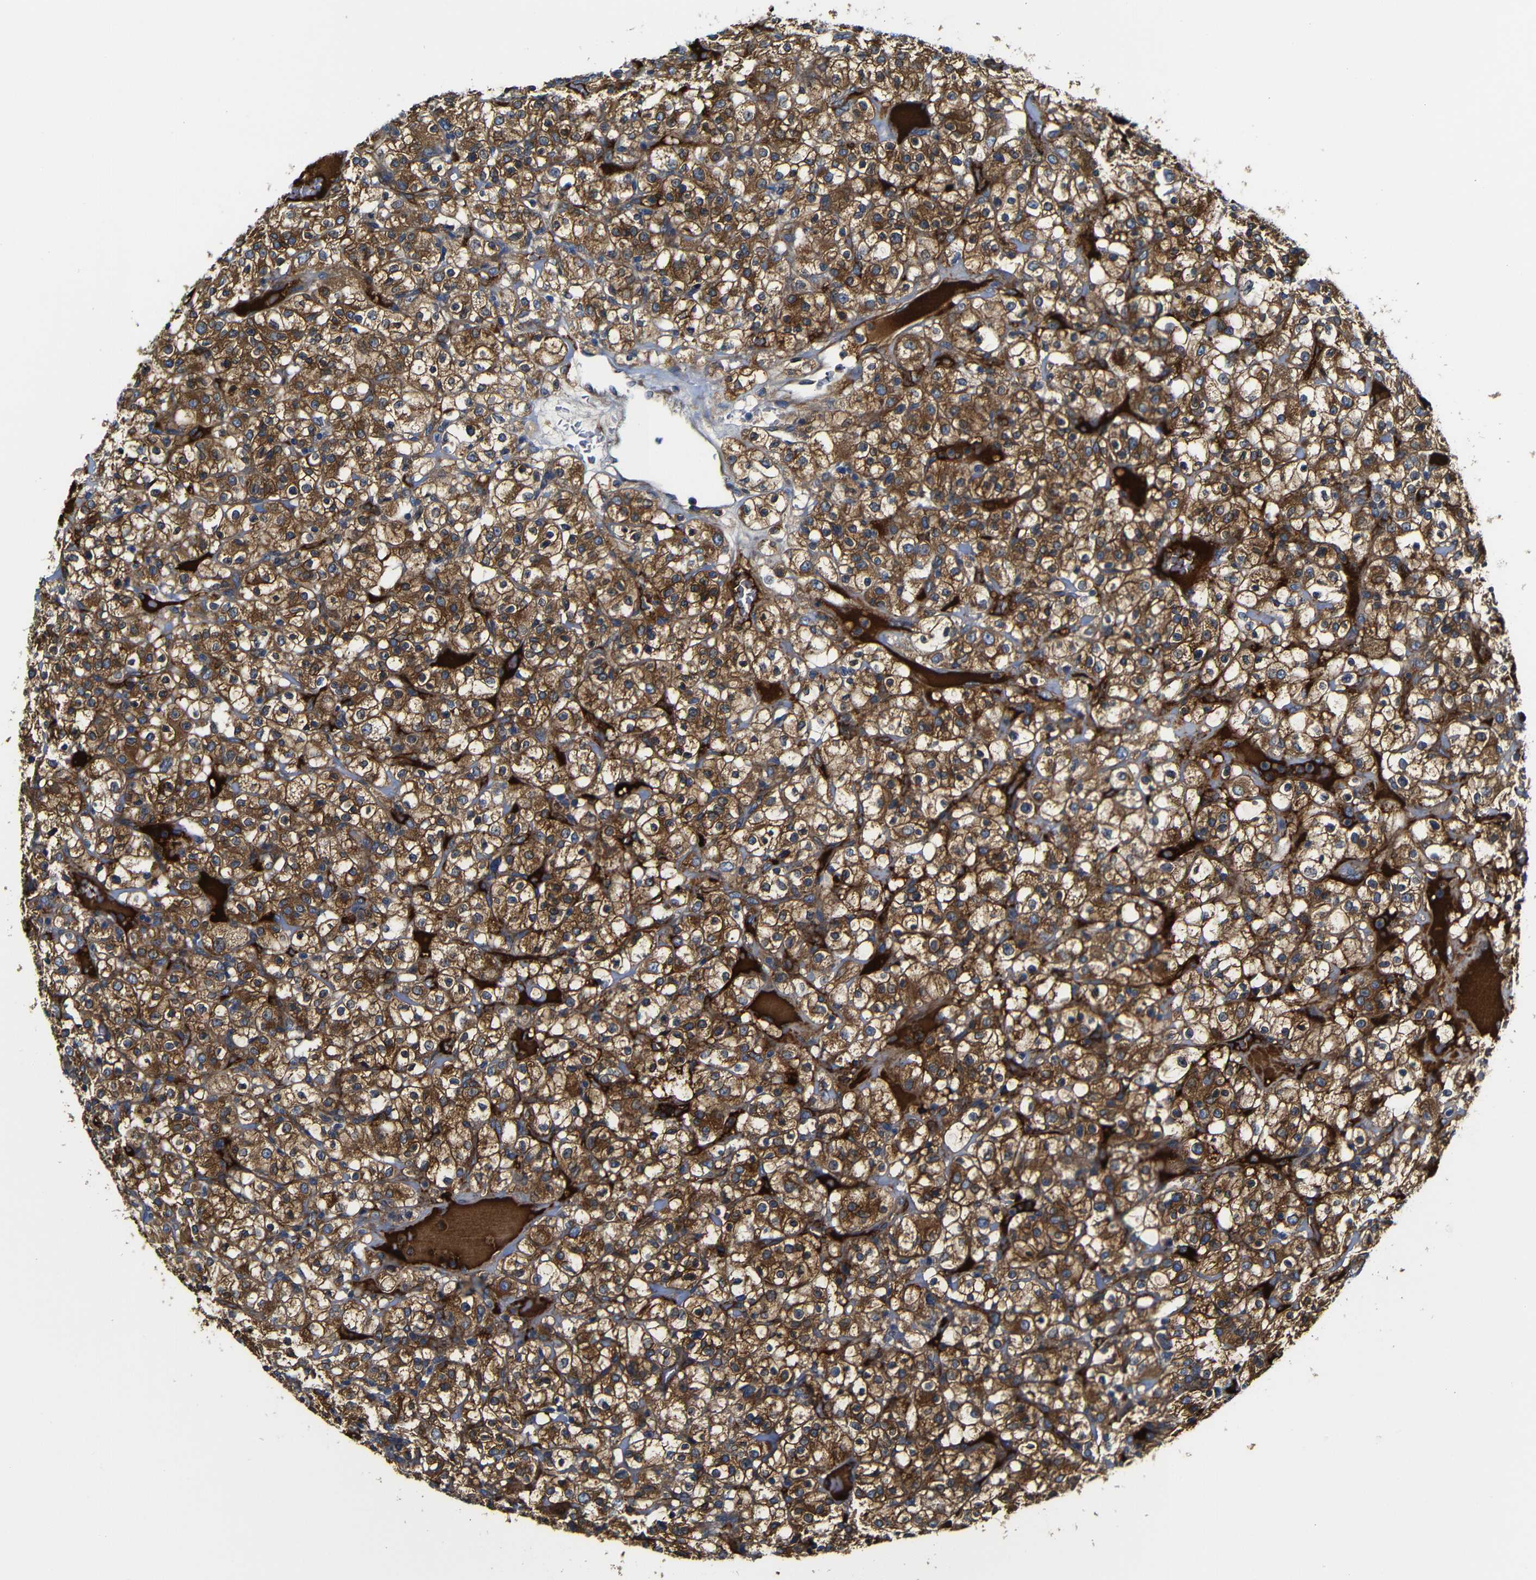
{"staining": {"intensity": "strong", "quantity": ">75%", "location": "cytoplasmic/membranous"}, "tissue": "renal cancer", "cell_type": "Tumor cells", "image_type": "cancer", "snomed": [{"axis": "morphology", "description": "Normal tissue, NOS"}, {"axis": "morphology", "description": "Adenocarcinoma, NOS"}, {"axis": "topography", "description": "Kidney"}], "caption": "Protein analysis of adenocarcinoma (renal) tissue exhibits strong cytoplasmic/membranous positivity in about >75% of tumor cells.", "gene": "CLCC1", "patient": {"sex": "female", "age": 72}}